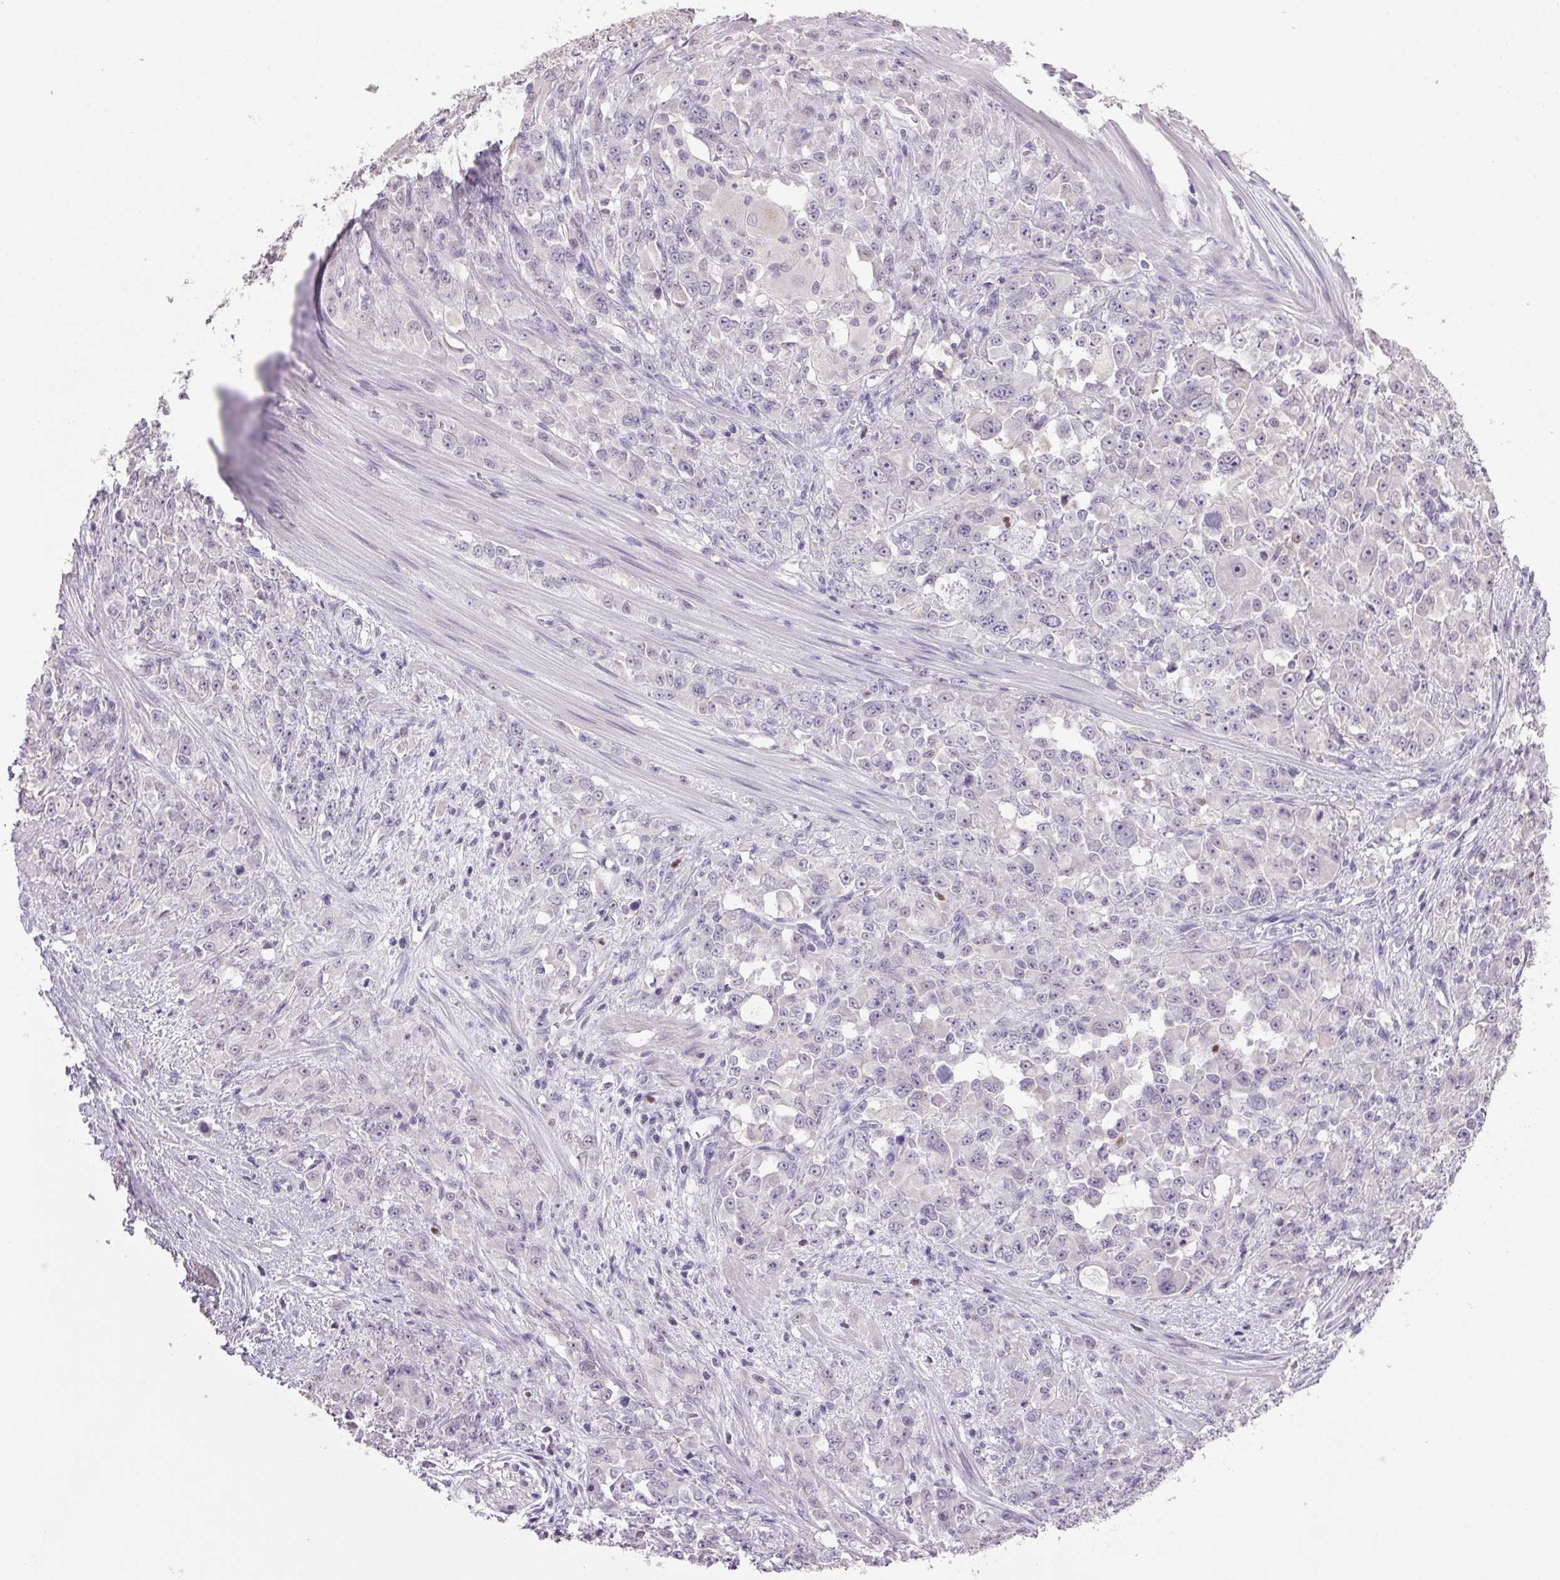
{"staining": {"intensity": "negative", "quantity": "none", "location": "none"}, "tissue": "stomach cancer", "cell_type": "Tumor cells", "image_type": "cancer", "snomed": [{"axis": "morphology", "description": "Adenocarcinoma, NOS"}, {"axis": "topography", "description": "Stomach"}], "caption": "The micrograph reveals no staining of tumor cells in adenocarcinoma (stomach).", "gene": "TRDN", "patient": {"sex": "female", "age": 76}}